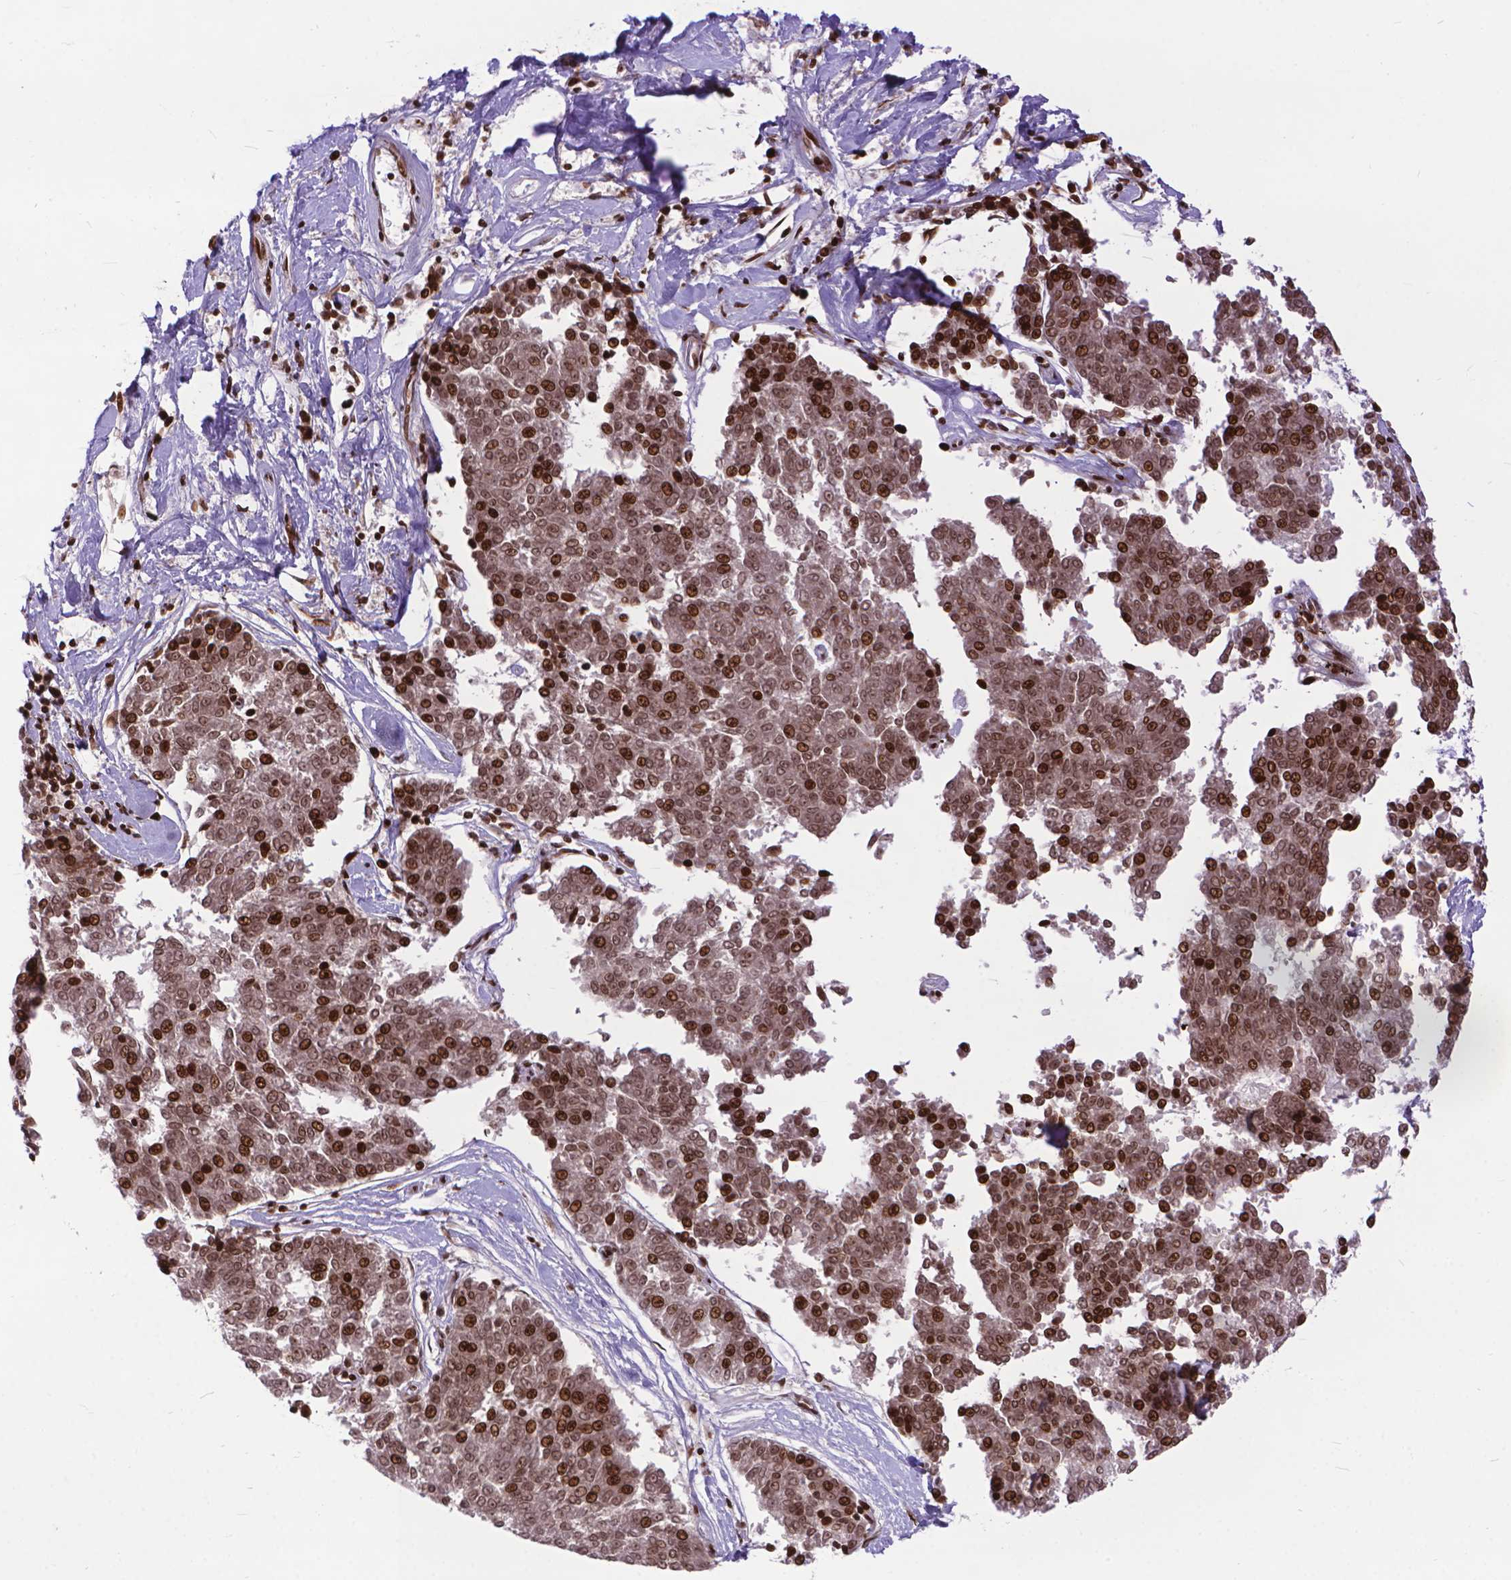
{"staining": {"intensity": "strong", "quantity": "<25%", "location": "nuclear"}, "tissue": "melanoma", "cell_type": "Tumor cells", "image_type": "cancer", "snomed": [{"axis": "morphology", "description": "Malignant melanoma, NOS"}, {"axis": "topography", "description": "Skin"}], "caption": "High-magnification brightfield microscopy of malignant melanoma stained with DAB (3,3'-diaminobenzidine) (brown) and counterstained with hematoxylin (blue). tumor cells exhibit strong nuclear expression is appreciated in approximately<25% of cells. The staining was performed using DAB, with brown indicating positive protein expression. Nuclei are stained blue with hematoxylin.", "gene": "AMER1", "patient": {"sex": "female", "age": 72}}